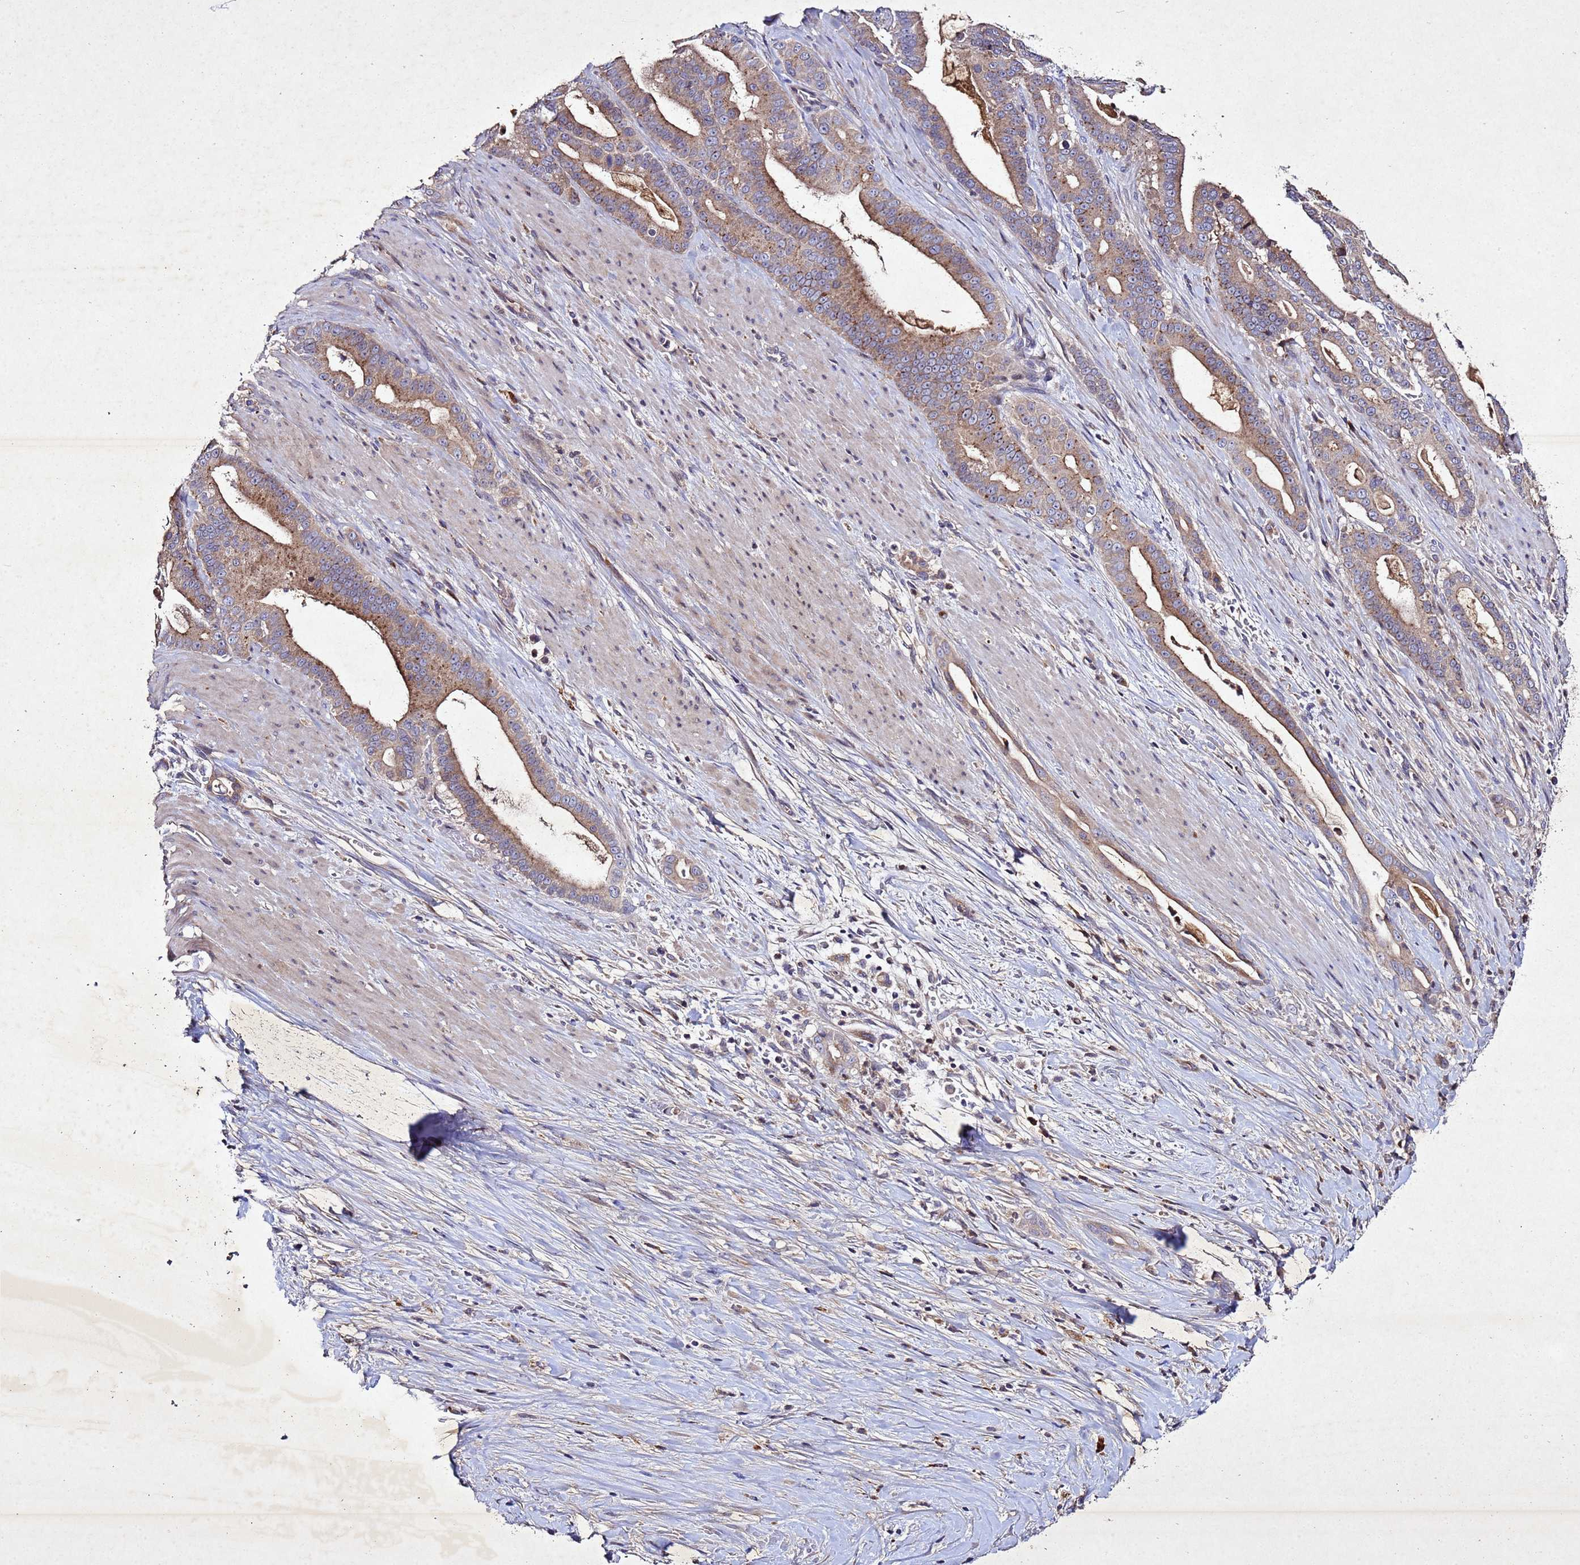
{"staining": {"intensity": "moderate", "quantity": ">75%", "location": "cytoplasmic/membranous"}, "tissue": "pancreatic cancer", "cell_type": "Tumor cells", "image_type": "cancer", "snomed": [{"axis": "morphology", "description": "Adenocarcinoma, NOS"}, {"axis": "topography", "description": "Pancreas"}], "caption": "Protein expression analysis of pancreatic cancer (adenocarcinoma) displays moderate cytoplasmic/membranous staining in about >75% of tumor cells. (Brightfield microscopy of DAB IHC at high magnification).", "gene": "SV2B", "patient": {"sex": "male", "age": 63}}